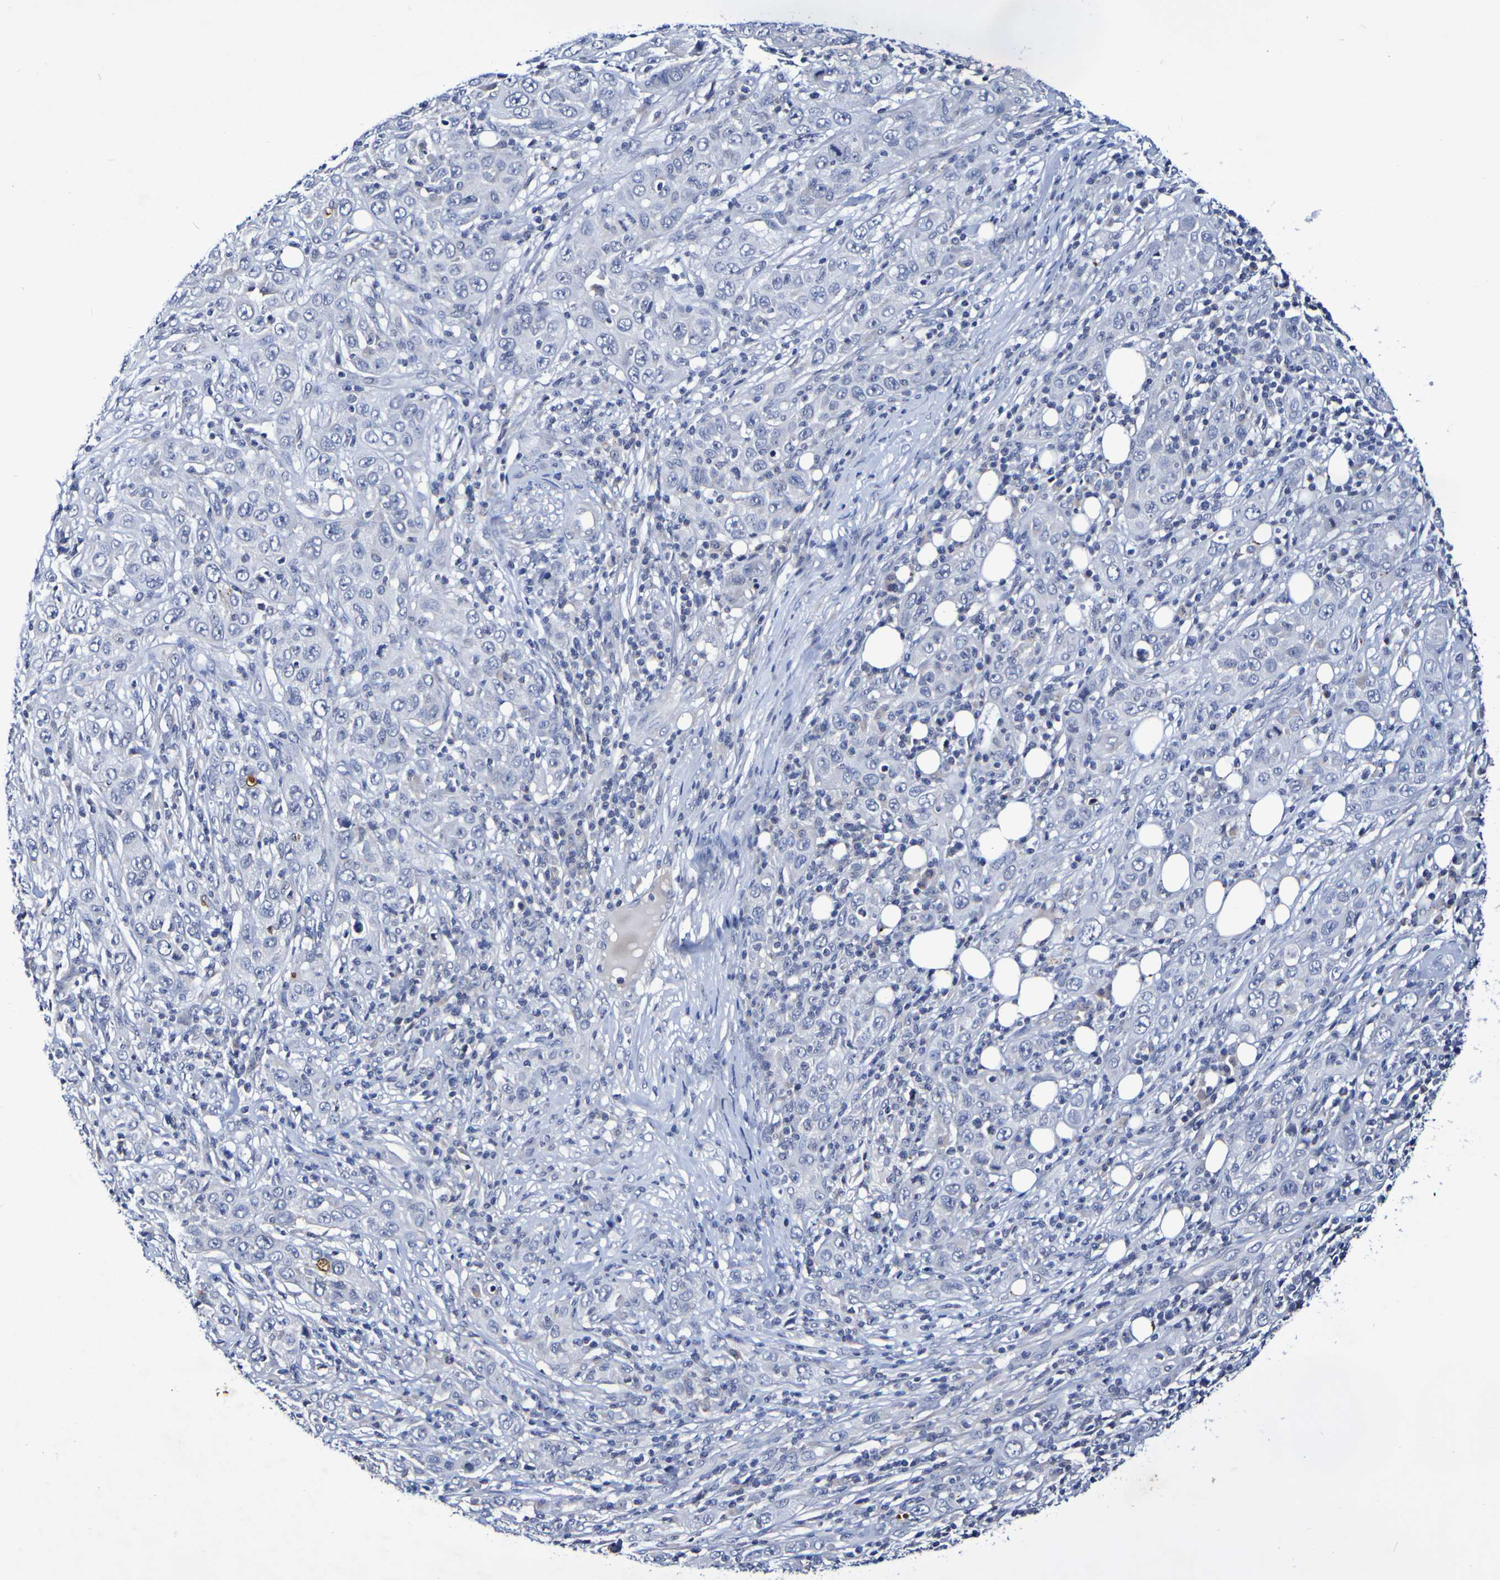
{"staining": {"intensity": "negative", "quantity": "none", "location": "none"}, "tissue": "skin cancer", "cell_type": "Tumor cells", "image_type": "cancer", "snomed": [{"axis": "morphology", "description": "Squamous cell carcinoma, NOS"}, {"axis": "topography", "description": "Skin"}], "caption": "A high-resolution histopathology image shows immunohistochemistry staining of skin cancer, which reveals no significant positivity in tumor cells.", "gene": "PTP4A2", "patient": {"sex": "female", "age": 88}}